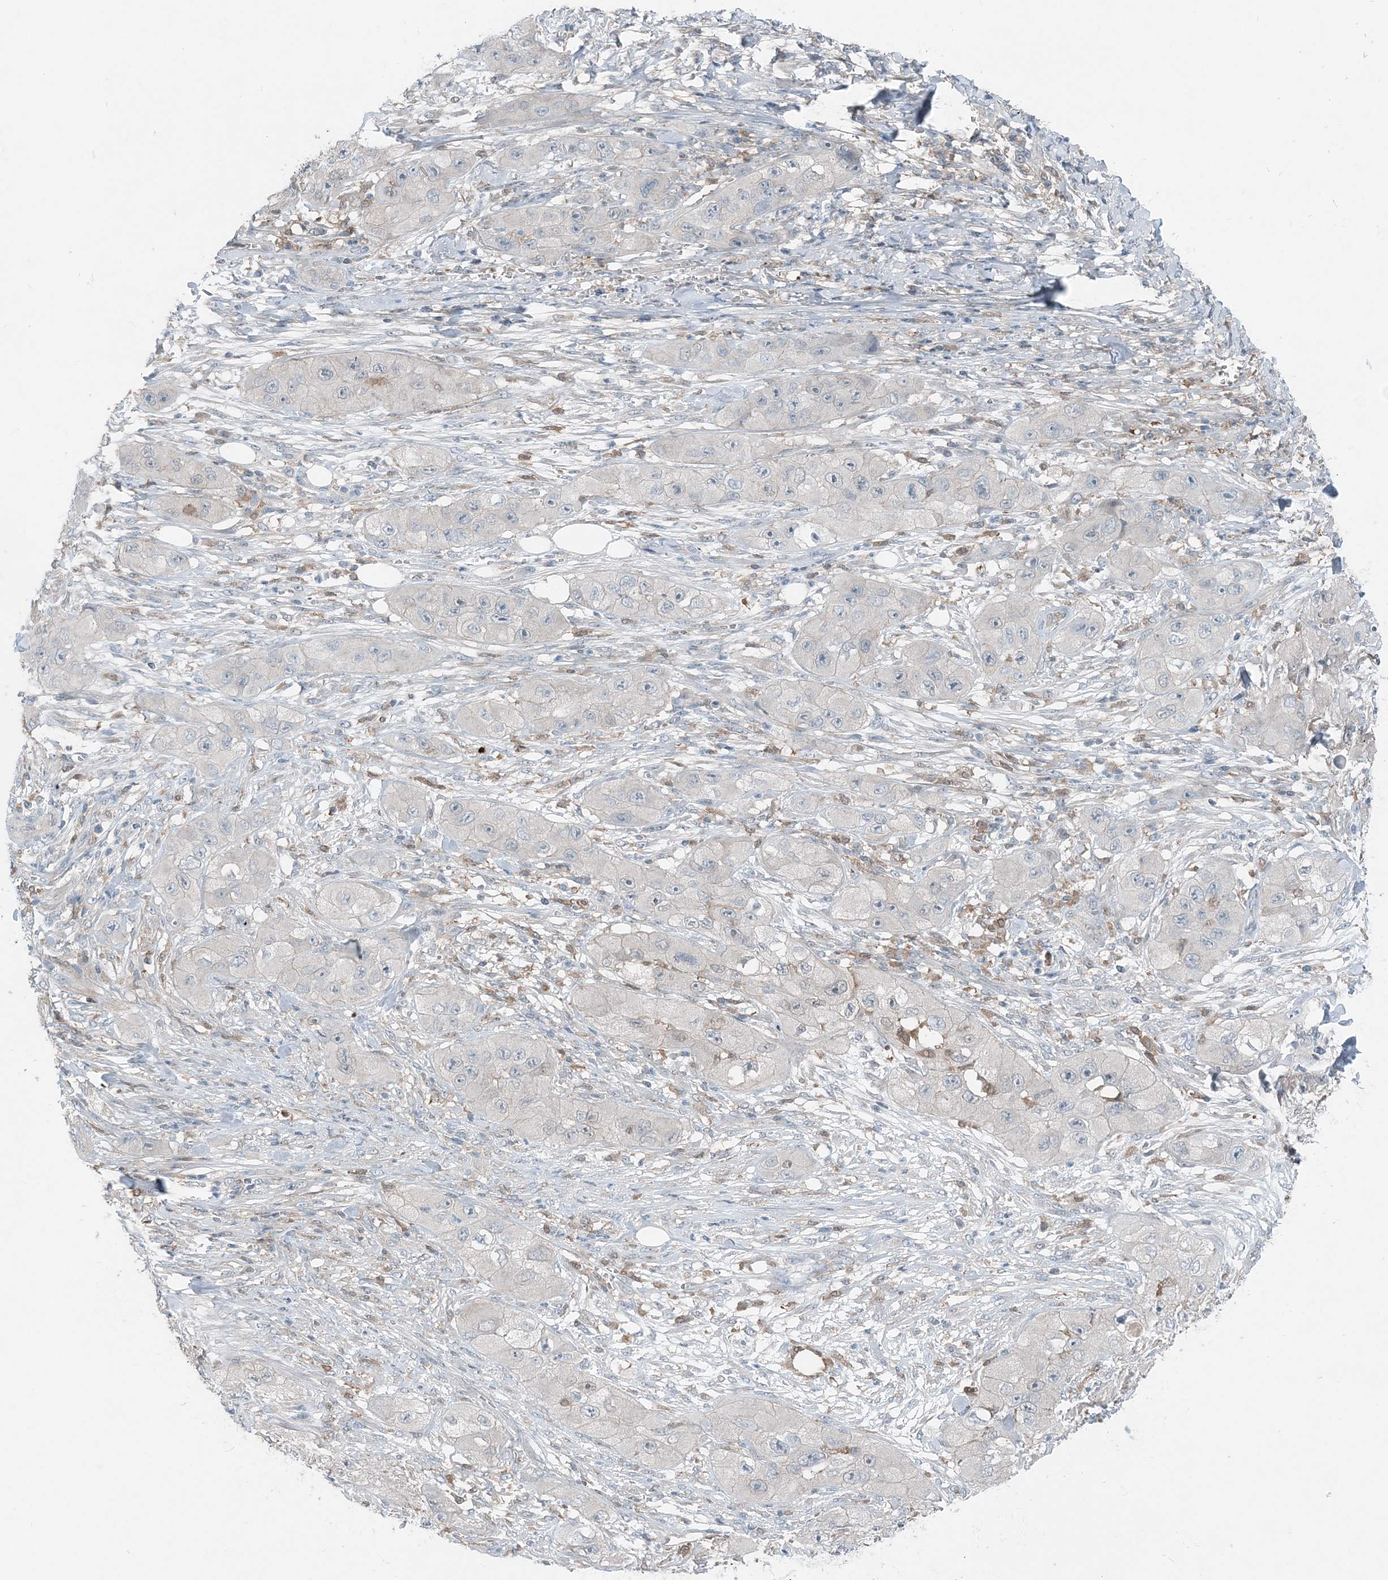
{"staining": {"intensity": "negative", "quantity": "none", "location": "none"}, "tissue": "skin cancer", "cell_type": "Tumor cells", "image_type": "cancer", "snomed": [{"axis": "morphology", "description": "Squamous cell carcinoma, NOS"}, {"axis": "topography", "description": "Skin"}, {"axis": "topography", "description": "Subcutis"}], "caption": "Immunohistochemistry photomicrograph of neoplastic tissue: skin cancer (squamous cell carcinoma) stained with DAB (3,3'-diaminobenzidine) shows no significant protein positivity in tumor cells.", "gene": "ARMH1", "patient": {"sex": "male", "age": 73}}